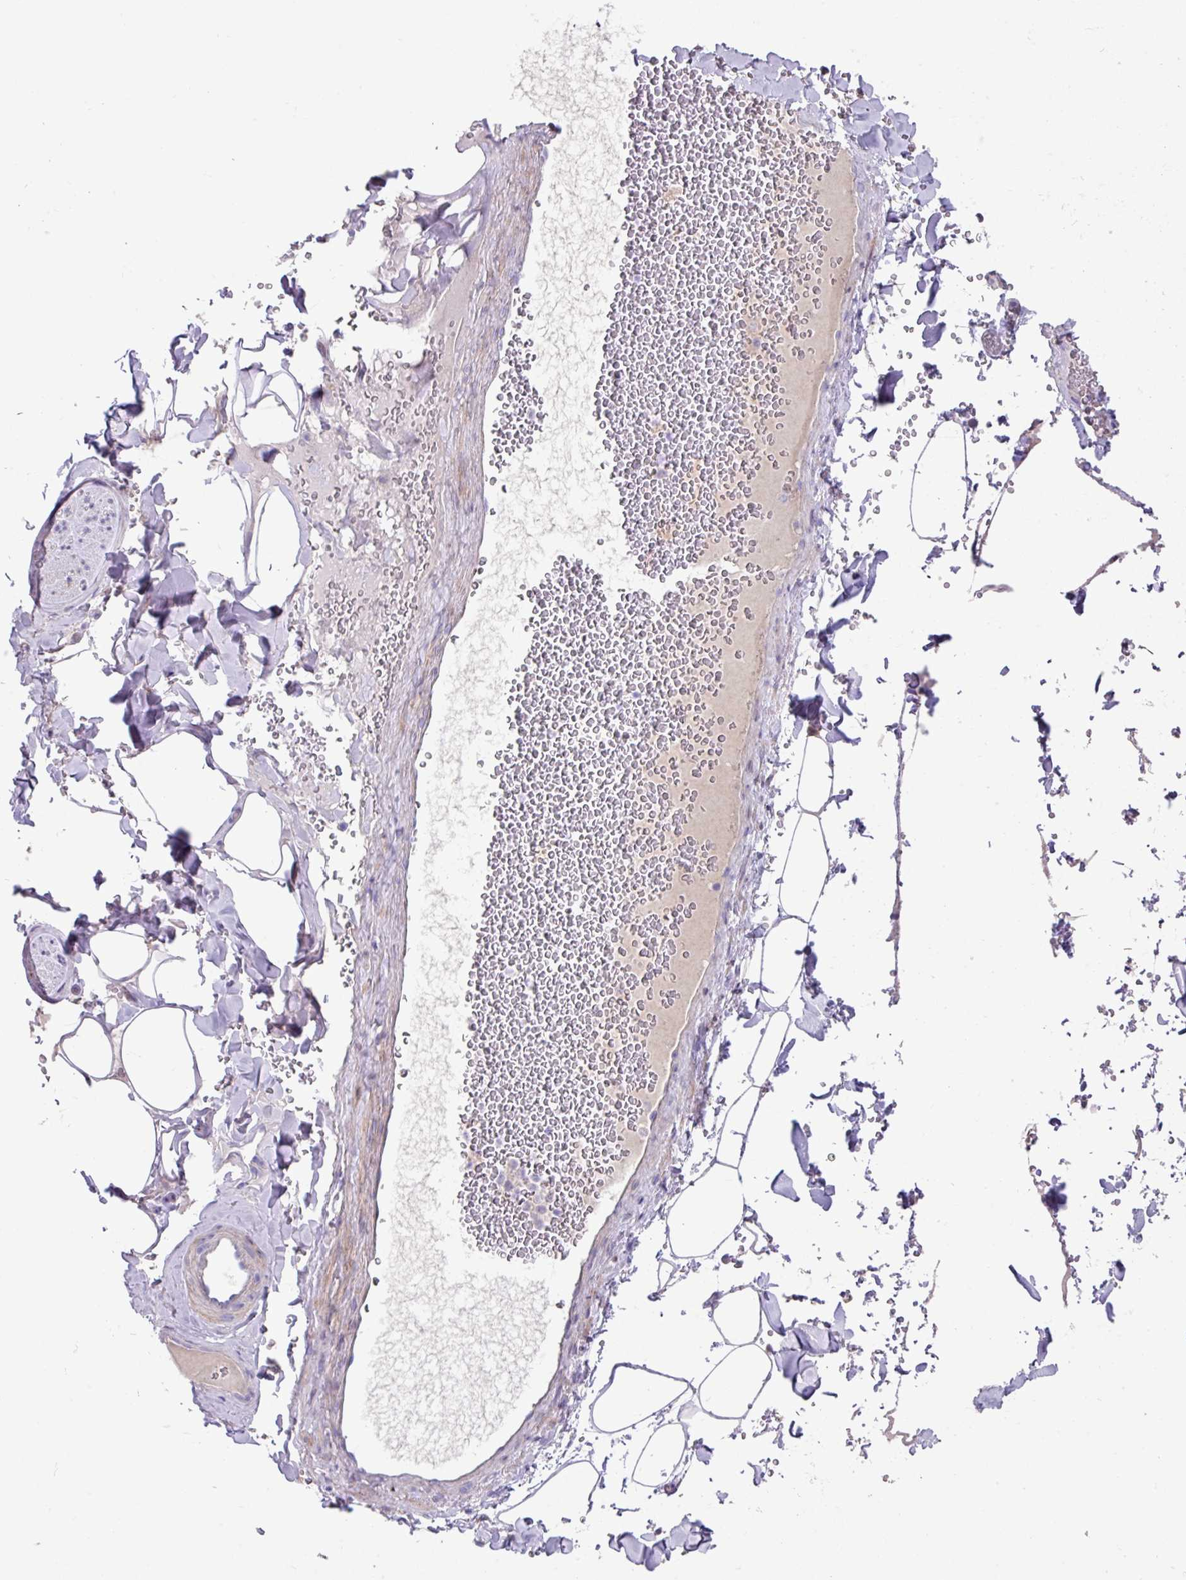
{"staining": {"intensity": "negative", "quantity": "none", "location": "none"}, "tissue": "adipose tissue", "cell_type": "Adipocytes", "image_type": "normal", "snomed": [{"axis": "morphology", "description": "Normal tissue, NOS"}, {"axis": "topography", "description": "Rectum"}, {"axis": "topography", "description": "Peripheral nerve tissue"}], "caption": "A histopathology image of adipose tissue stained for a protein reveals no brown staining in adipocytes. (DAB immunohistochemistry (IHC), high magnification).", "gene": "IQCJ", "patient": {"sex": "female", "age": 69}}